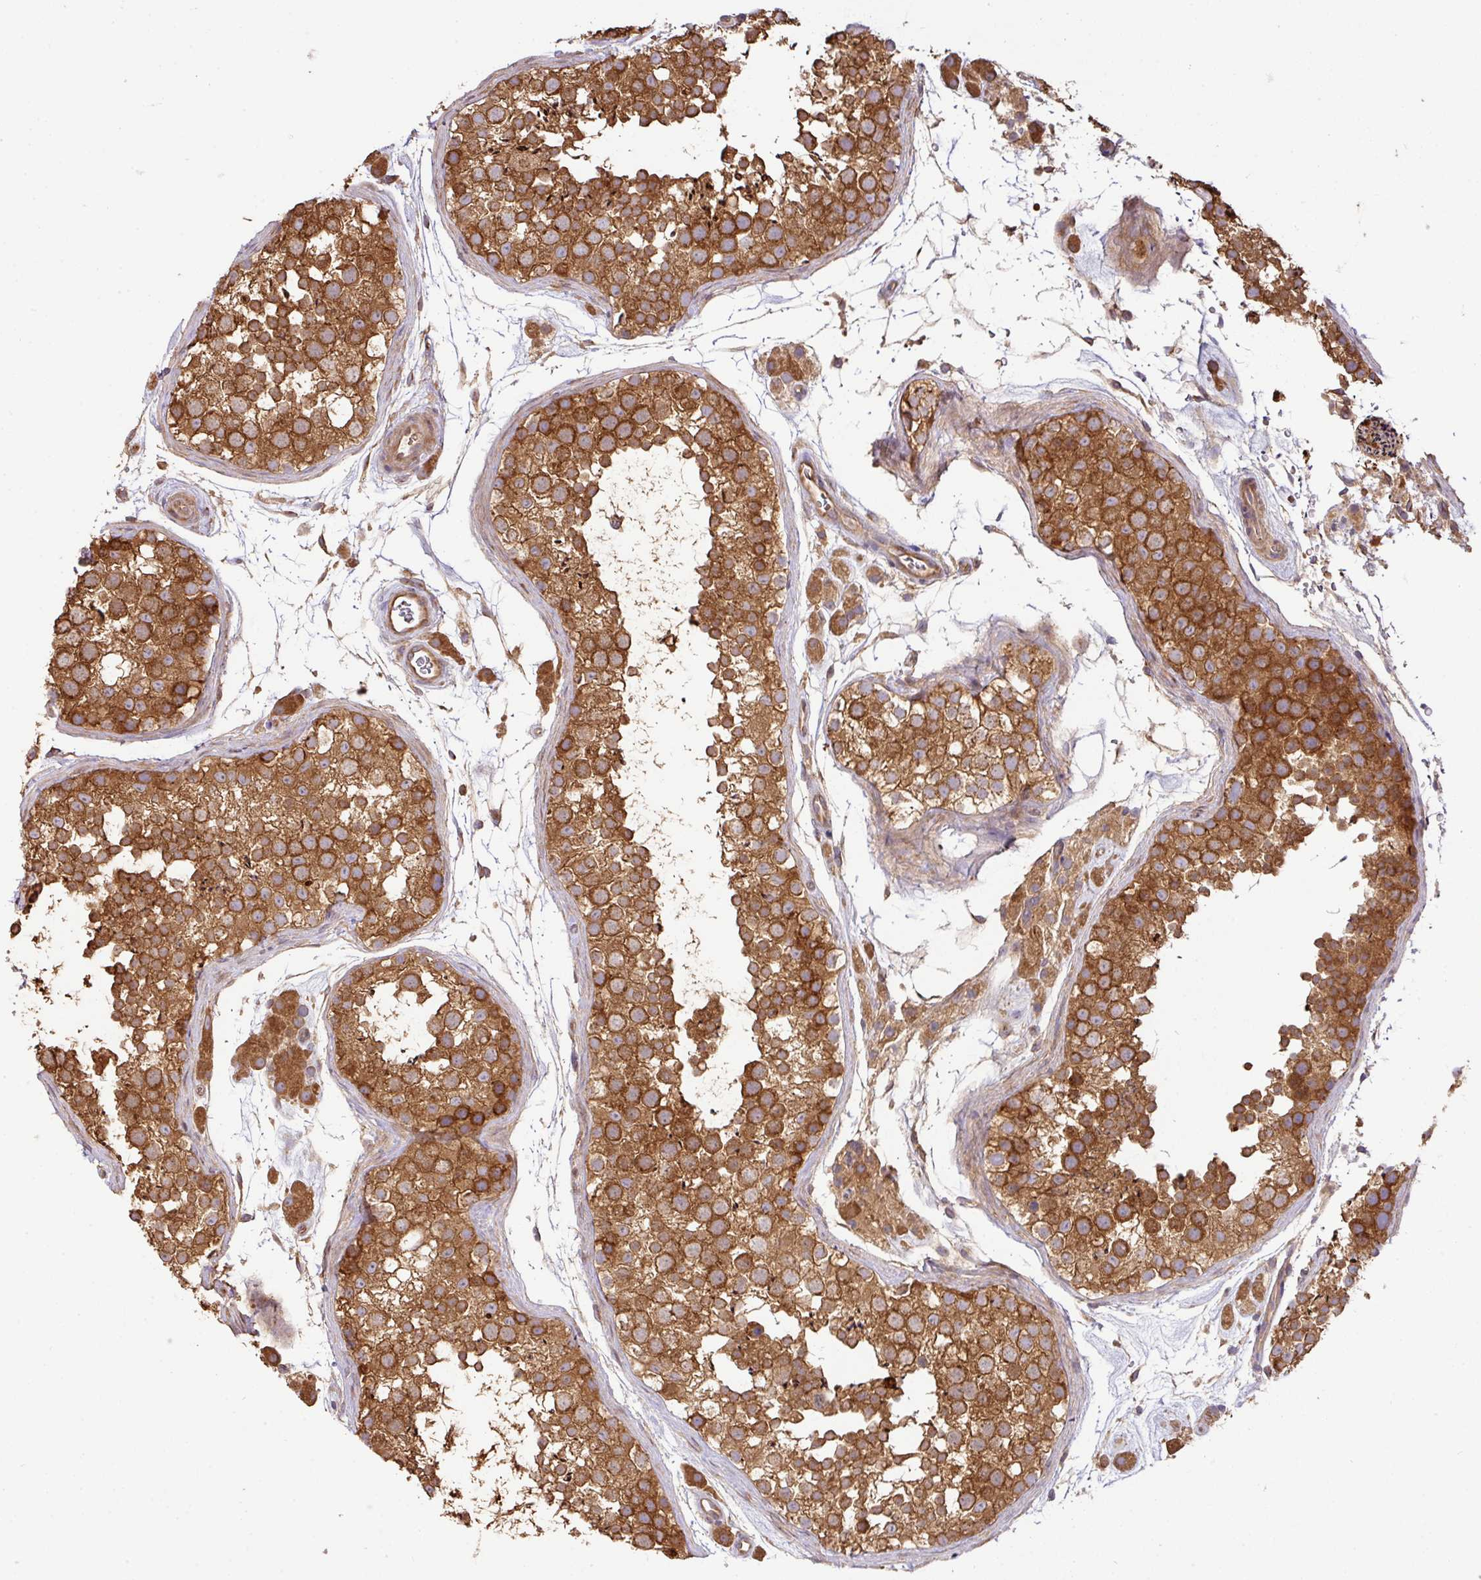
{"staining": {"intensity": "strong", "quantity": ">75%", "location": "cytoplasmic/membranous"}, "tissue": "testis", "cell_type": "Cells in seminiferous ducts", "image_type": "normal", "snomed": [{"axis": "morphology", "description": "Normal tissue, NOS"}, {"axis": "topography", "description": "Testis"}], "caption": "Protein staining by immunohistochemistry displays strong cytoplasmic/membranous staining in about >75% of cells in seminiferous ducts in unremarkable testis. Nuclei are stained in blue.", "gene": "GSPT1", "patient": {"sex": "male", "age": 41}}